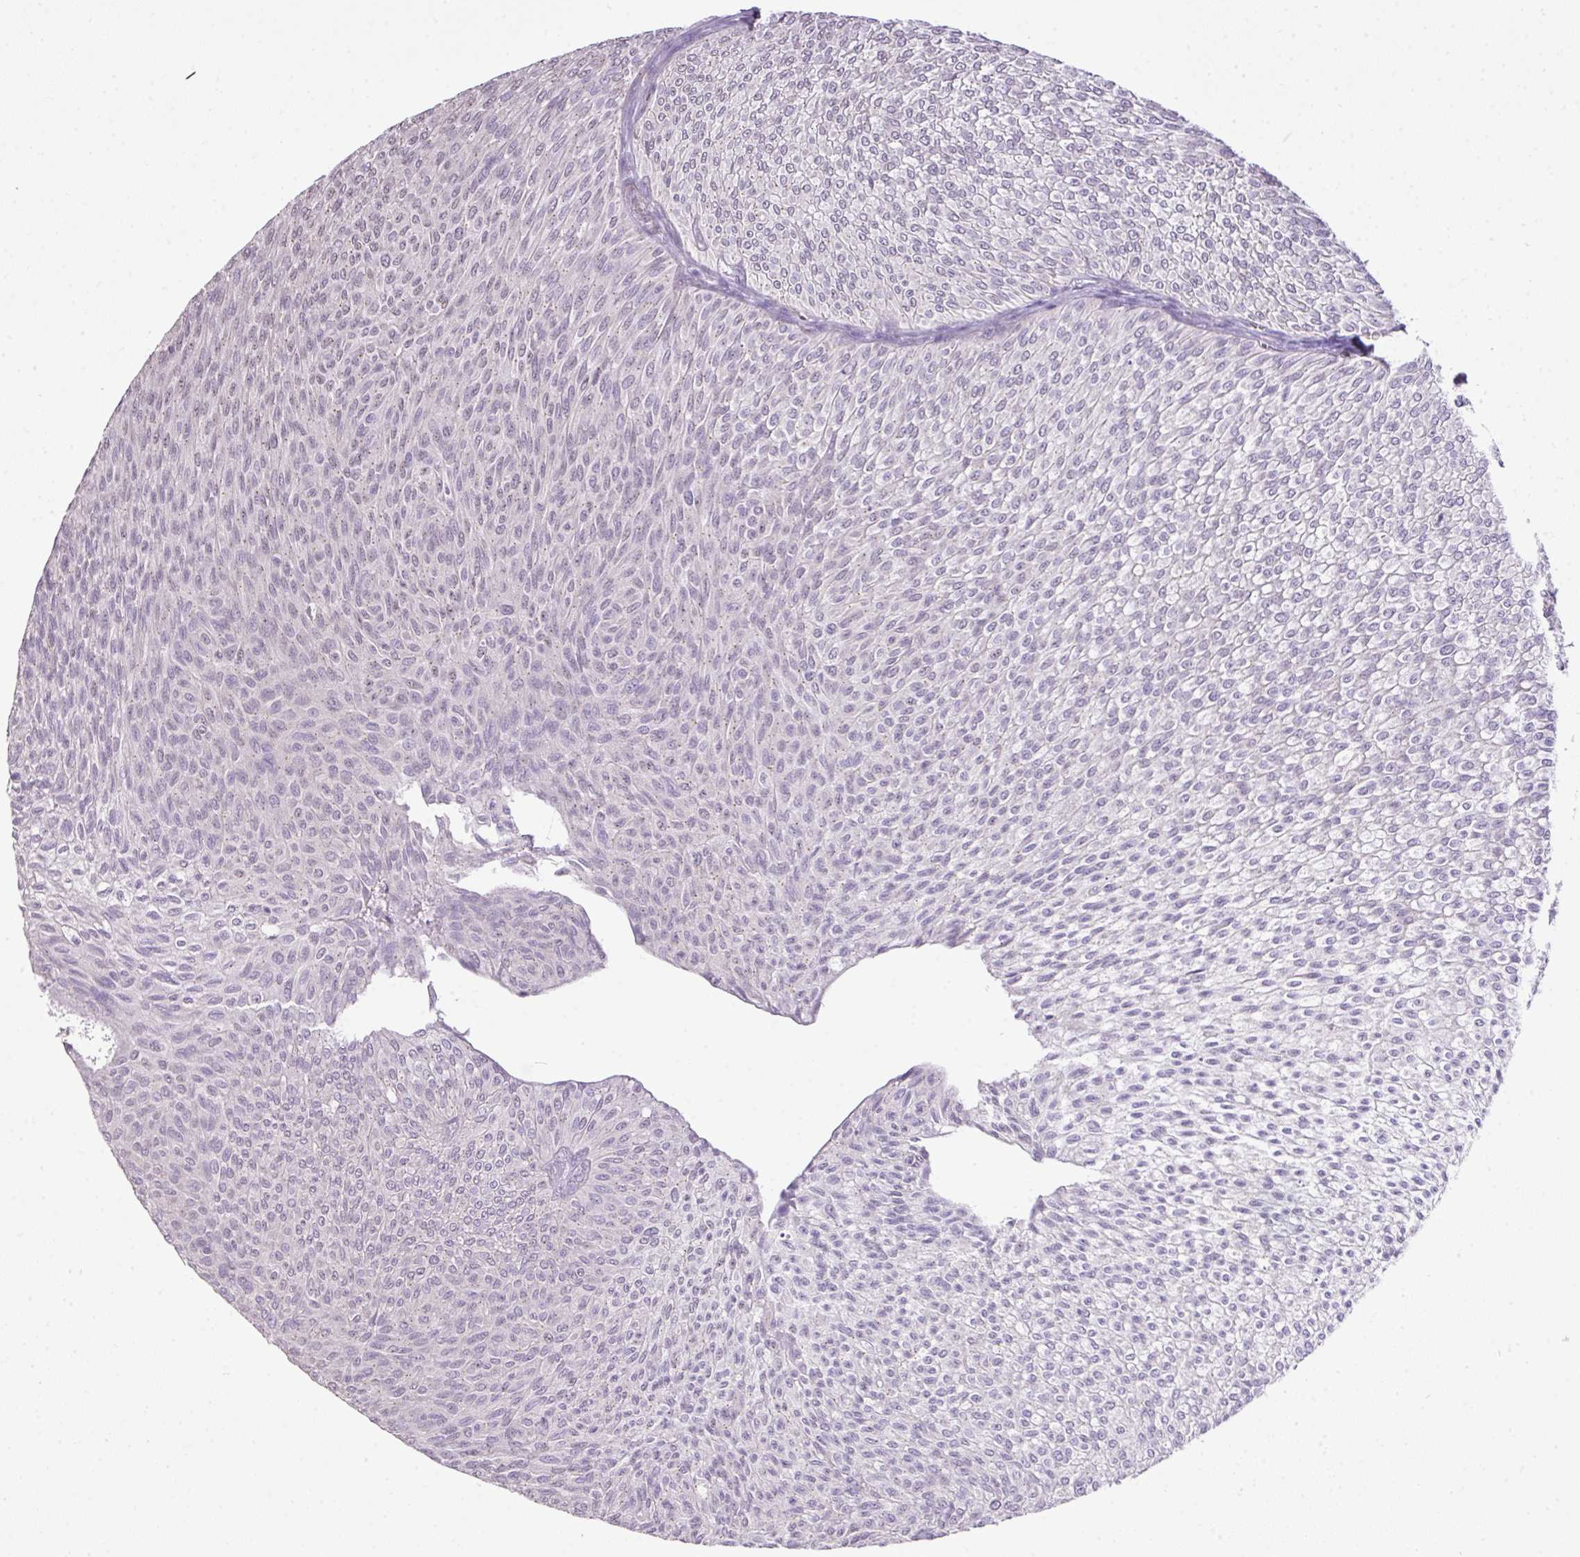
{"staining": {"intensity": "negative", "quantity": "none", "location": "none"}, "tissue": "urothelial cancer", "cell_type": "Tumor cells", "image_type": "cancer", "snomed": [{"axis": "morphology", "description": "Urothelial carcinoma, Low grade"}, {"axis": "topography", "description": "Urinary bladder"}], "caption": "Tumor cells show no significant protein expression in low-grade urothelial carcinoma. Brightfield microscopy of immunohistochemistry stained with DAB (3,3'-diaminobenzidine) (brown) and hematoxylin (blue), captured at high magnification.", "gene": "DIP2A", "patient": {"sex": "male", "age": 91}}